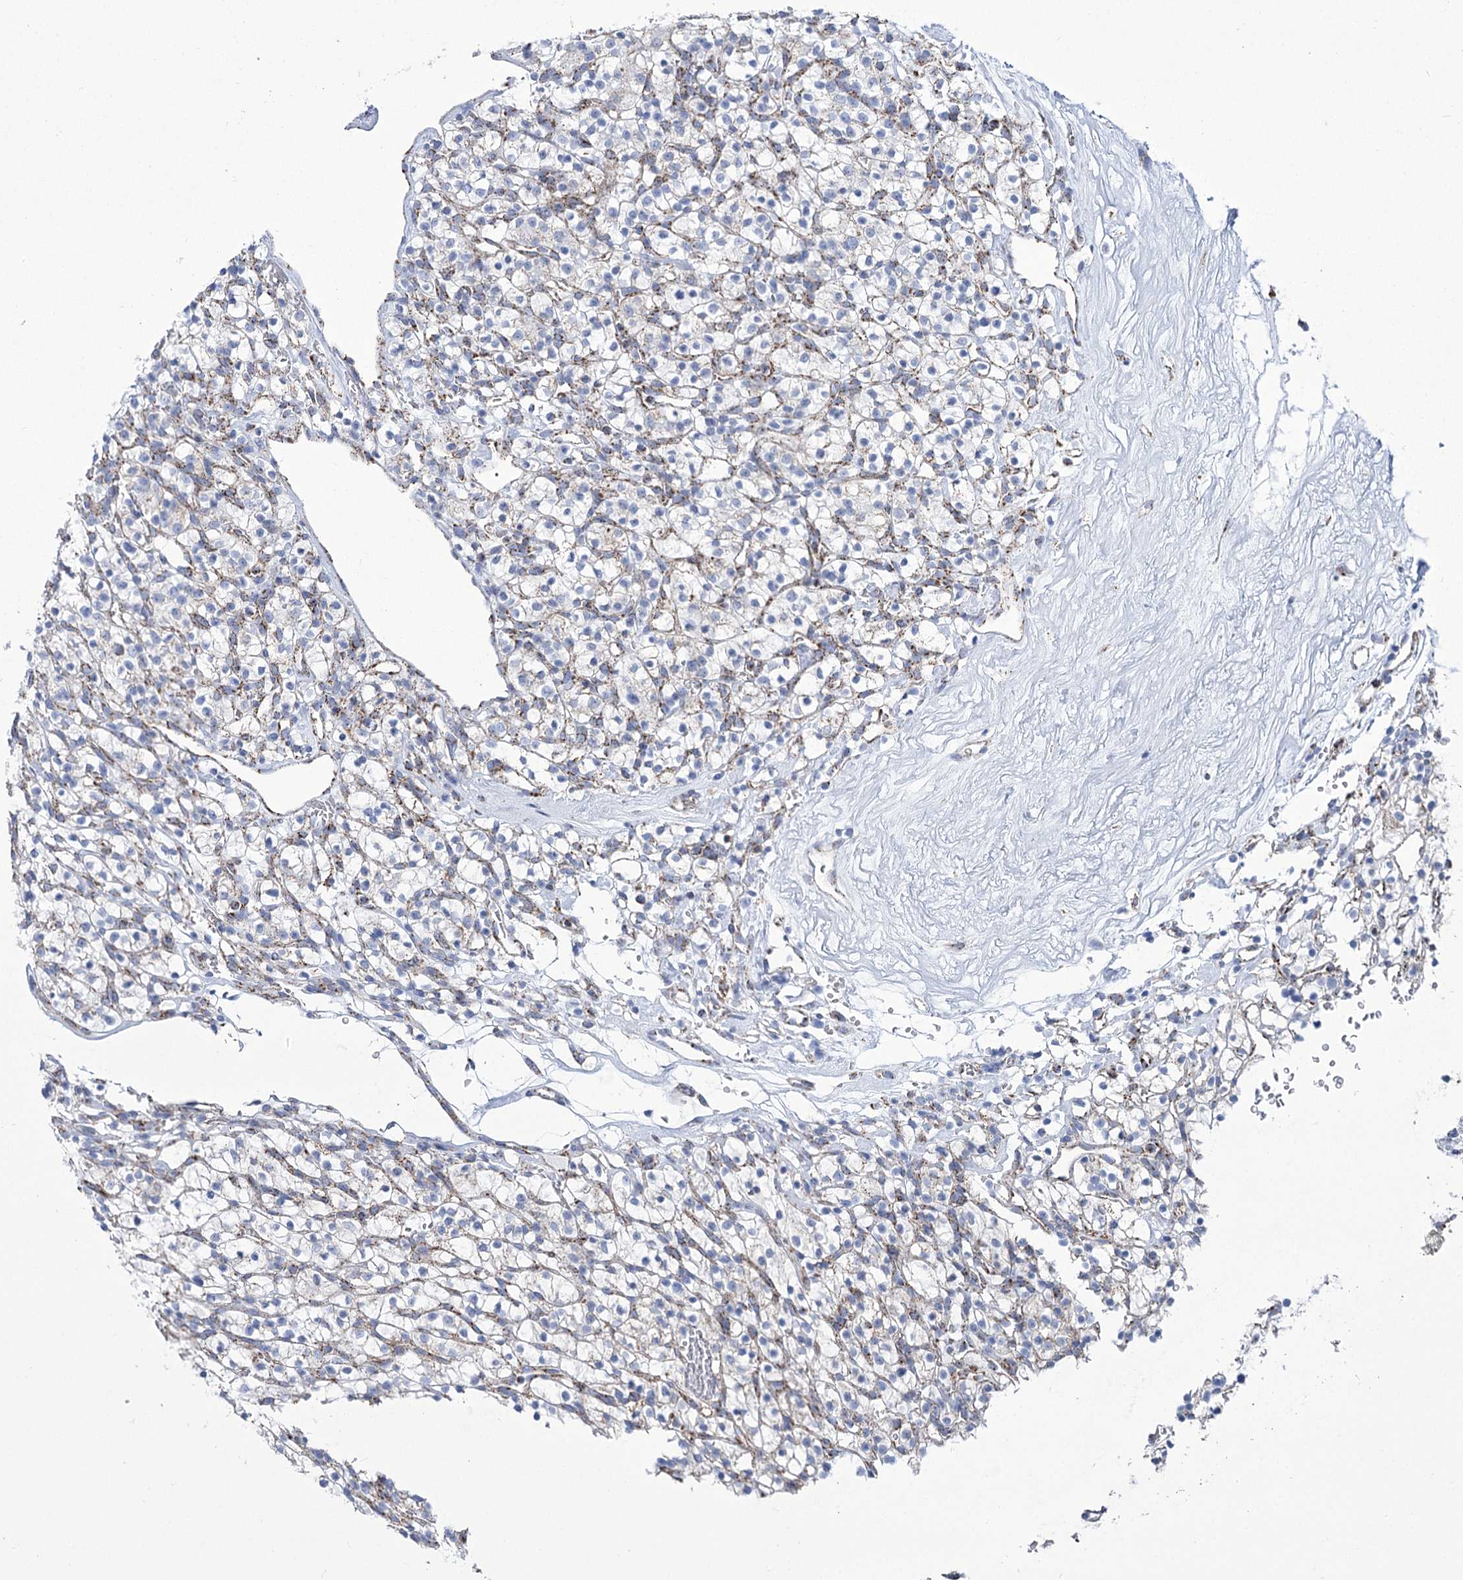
{"staining": {"intensity": "moderate", "quantity": "<25%", "location": "cytoplasmic/membranous"}, "tissue": "renal cancer", "cell_type": "Tumor cells", "image_type": "cancer", "snomed": [{"axis": "morphology", "description": "Adenocarcinoma, NOS"}, {"axis": "topography", "description": "Kidney"}], "caption": "Tumor cells demonstrate moderate cytoplasmic/membranous positivity in about <25% of cells in adenocarcinoma (renal).", "gene": "PDHB", "patient": {"sex": "female", "age": 57}}